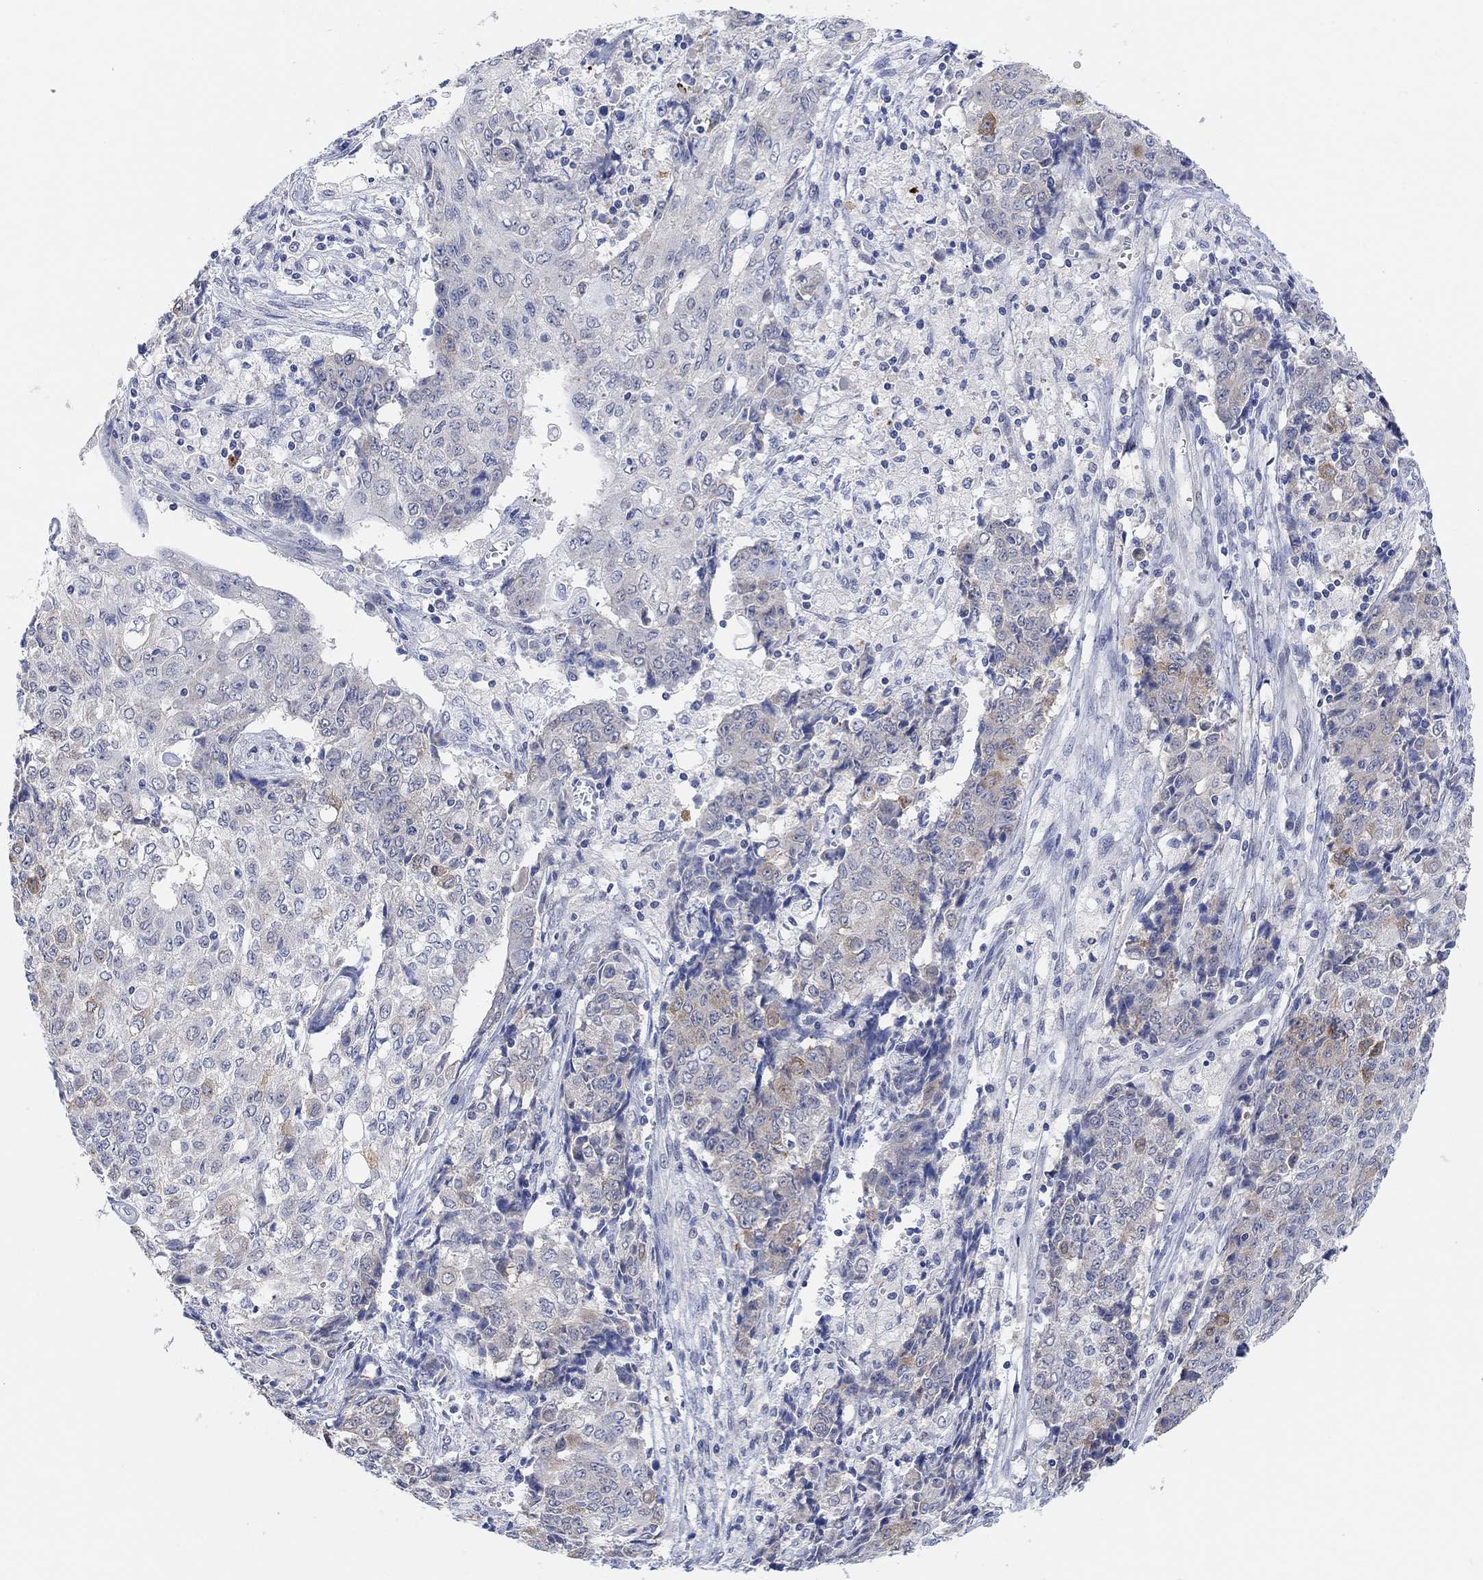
{"staining": {"intensity": "moderate", "quantity": "<25%", "location": "cytoplasmic/membranous"}, "tissue": "ovarian cancer", "cell_type": "Tumor cells", "image_type": "cancer", "snomed": [{"axis": "morphology", "description": "Carcinoma, endometroid"}, {"axis": "topography", "description": "Ovary"}], "caption": "Brown immunohistochemical staining in human ovarian cancer (endometroid carcinoma) reveals moderate cytoplasmic/membranous expression in approximately <25% of tumor cells.", "gene": "RIMS1", "patient": {"sex": "female", "age": 42}}